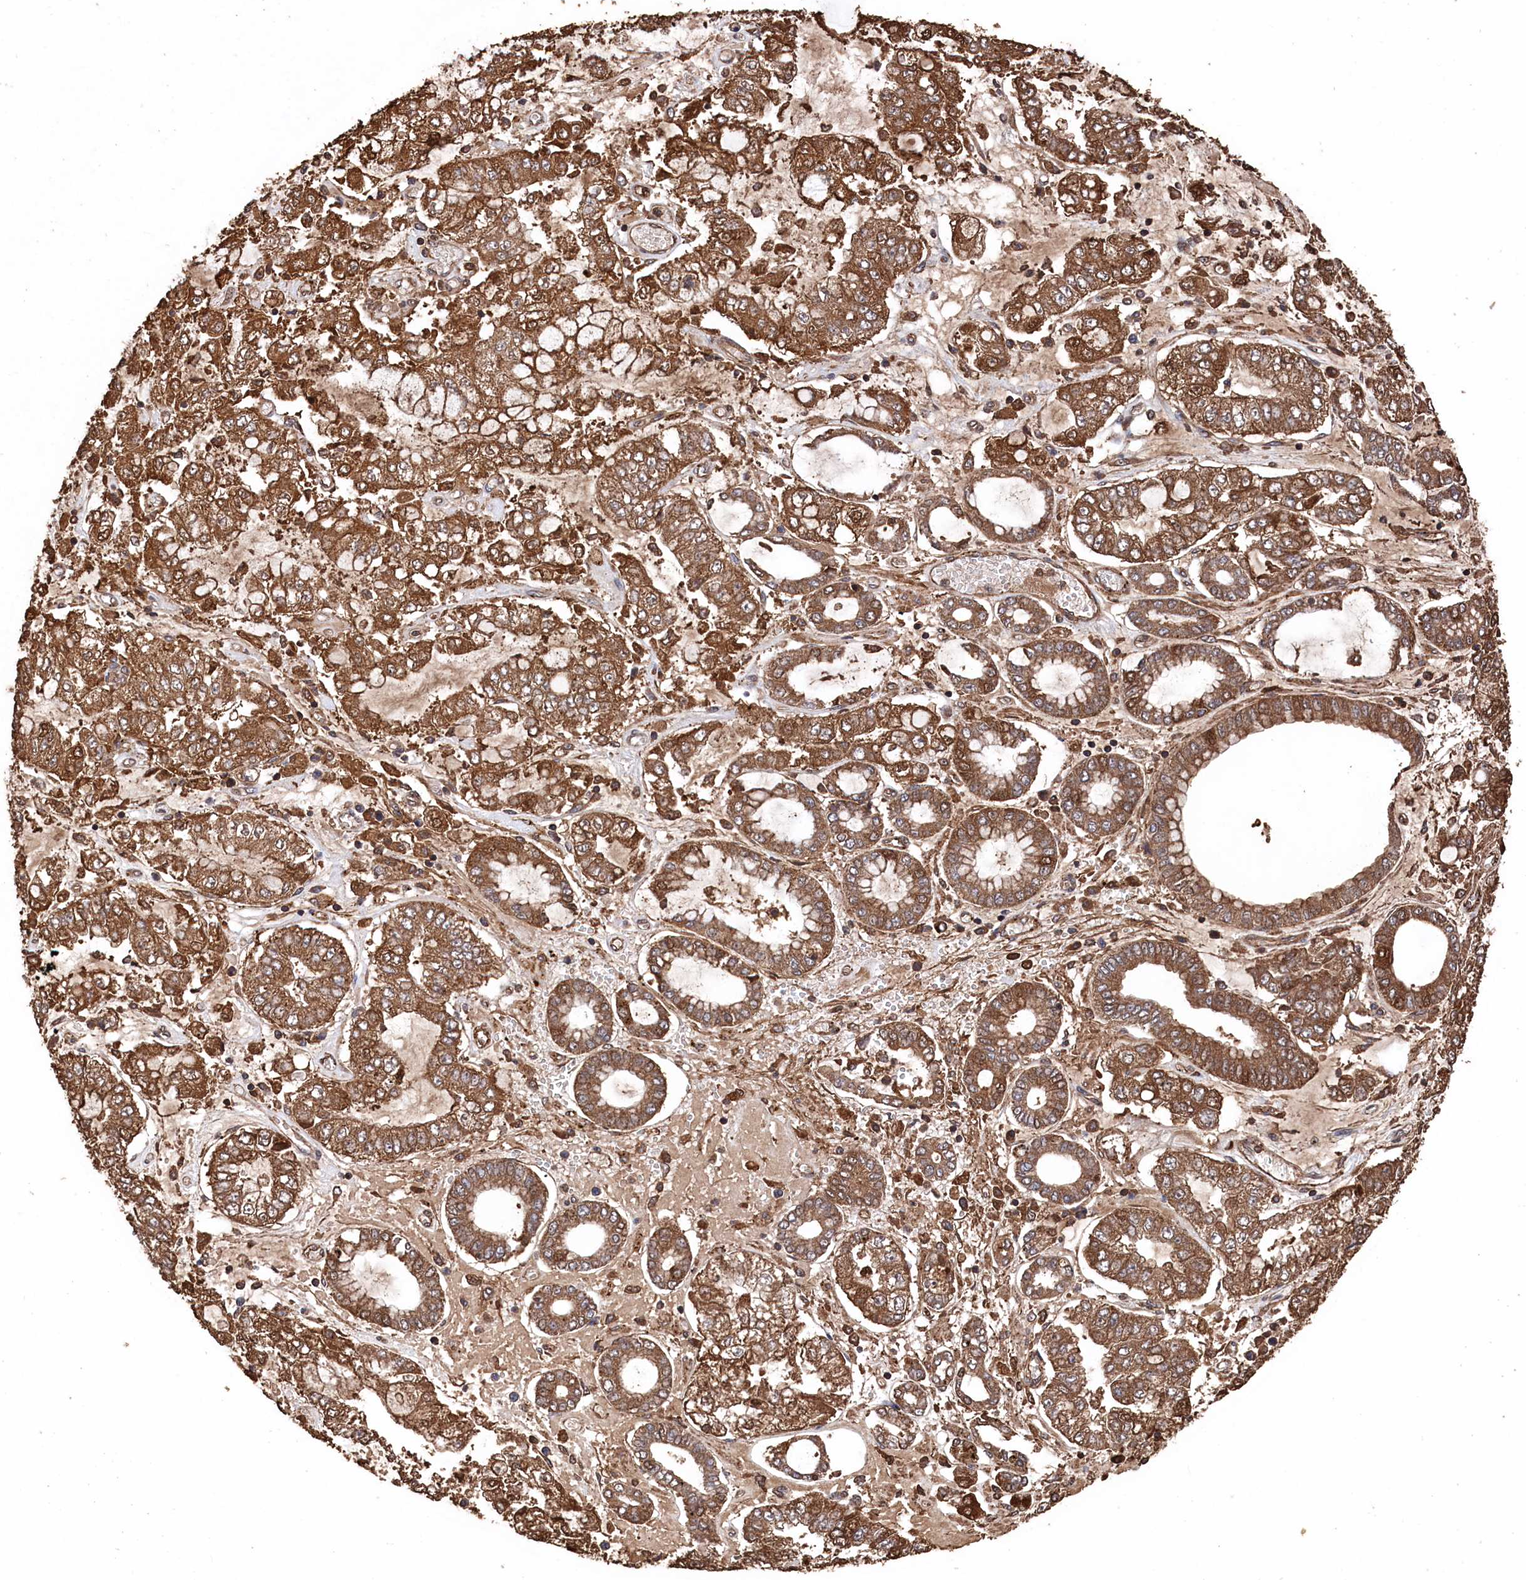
{"staining": {"intensity": "moderate", "quantity": ">75%", "location": "cytoplasmic/membranous"}, "tissue": "stomach cancer", "cell_type": "Tumor cells", "image_type": "cancer", "snomed": [{"axis": "morphology", "description": "Adenocarcinoma, NOS"}, {"axis": "topography", "description": "Stomach"}], "caption": "Immunohistochemical staining of stomach cancer displays medium levels of moderate cytoplasmic/membranous positivity in approximately >75% of tumor cells.", "gene": "SNX33", "patient": {"sex": "male", "age": 76}}